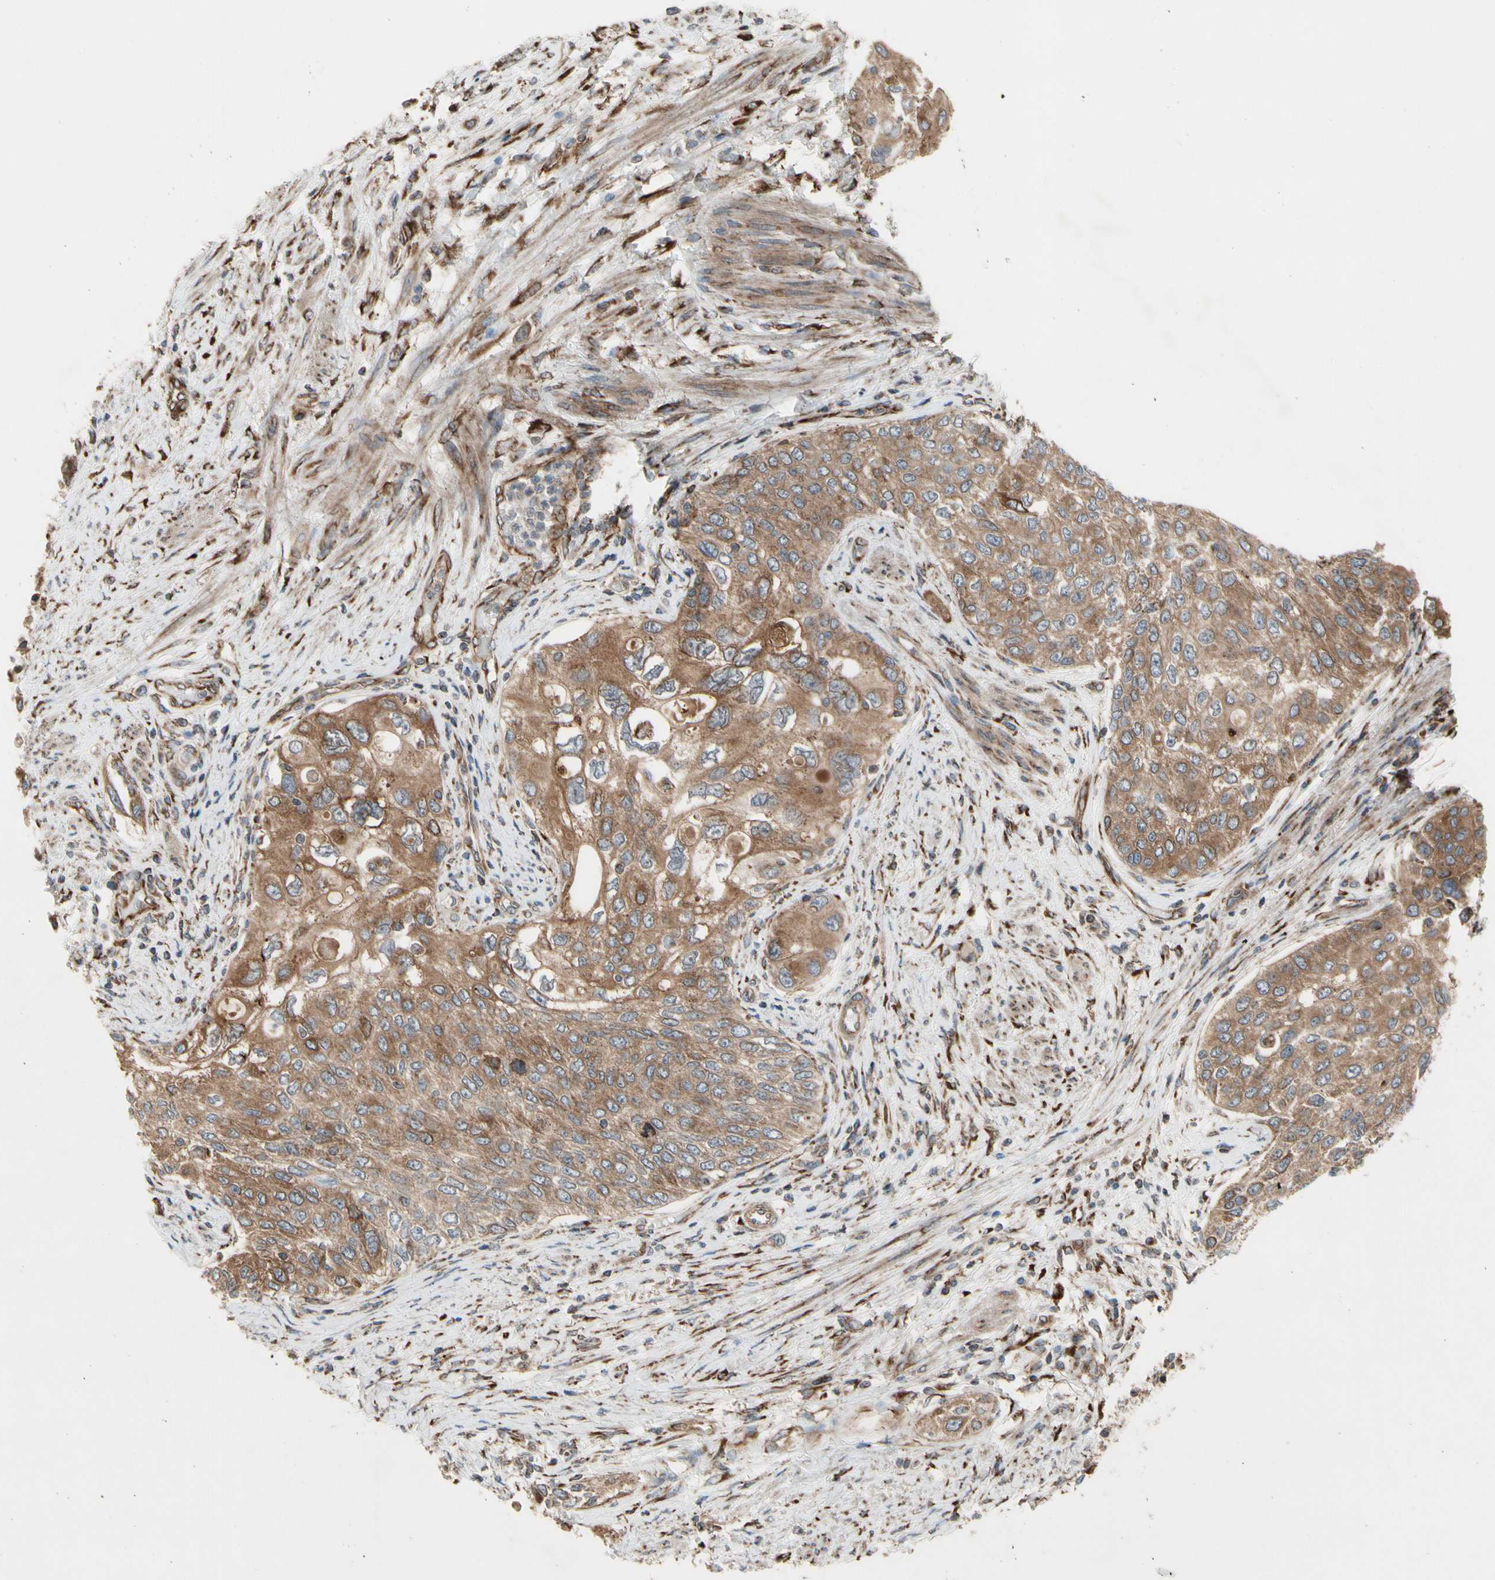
{"staining": {"intensity": "moderate", "quantity": ">75%", "location": "cytoplasmic/membranous"}, "tissue": "urothelial cancer", "cell_type": "Tumor cells", "image_type": "cancer", "snomed": [{"axis": "morphology", "description": "Urothelial carcinoma, High grade"}, {"axis": "topography", "description": "Urinary bladder"}], "caption": "Tumor cells demonstrate medium levels of moderate cytoplasmic/membranous positivity in about >75% of cells in human high-grade urothelial carcinoma. The staining was performed using DAB, with brown indicating positive protein expression. Nuclei are stained blue with hematoxylin.", "gene": "SLC39A9", "patient": {"sex": "female", "age": 56}}